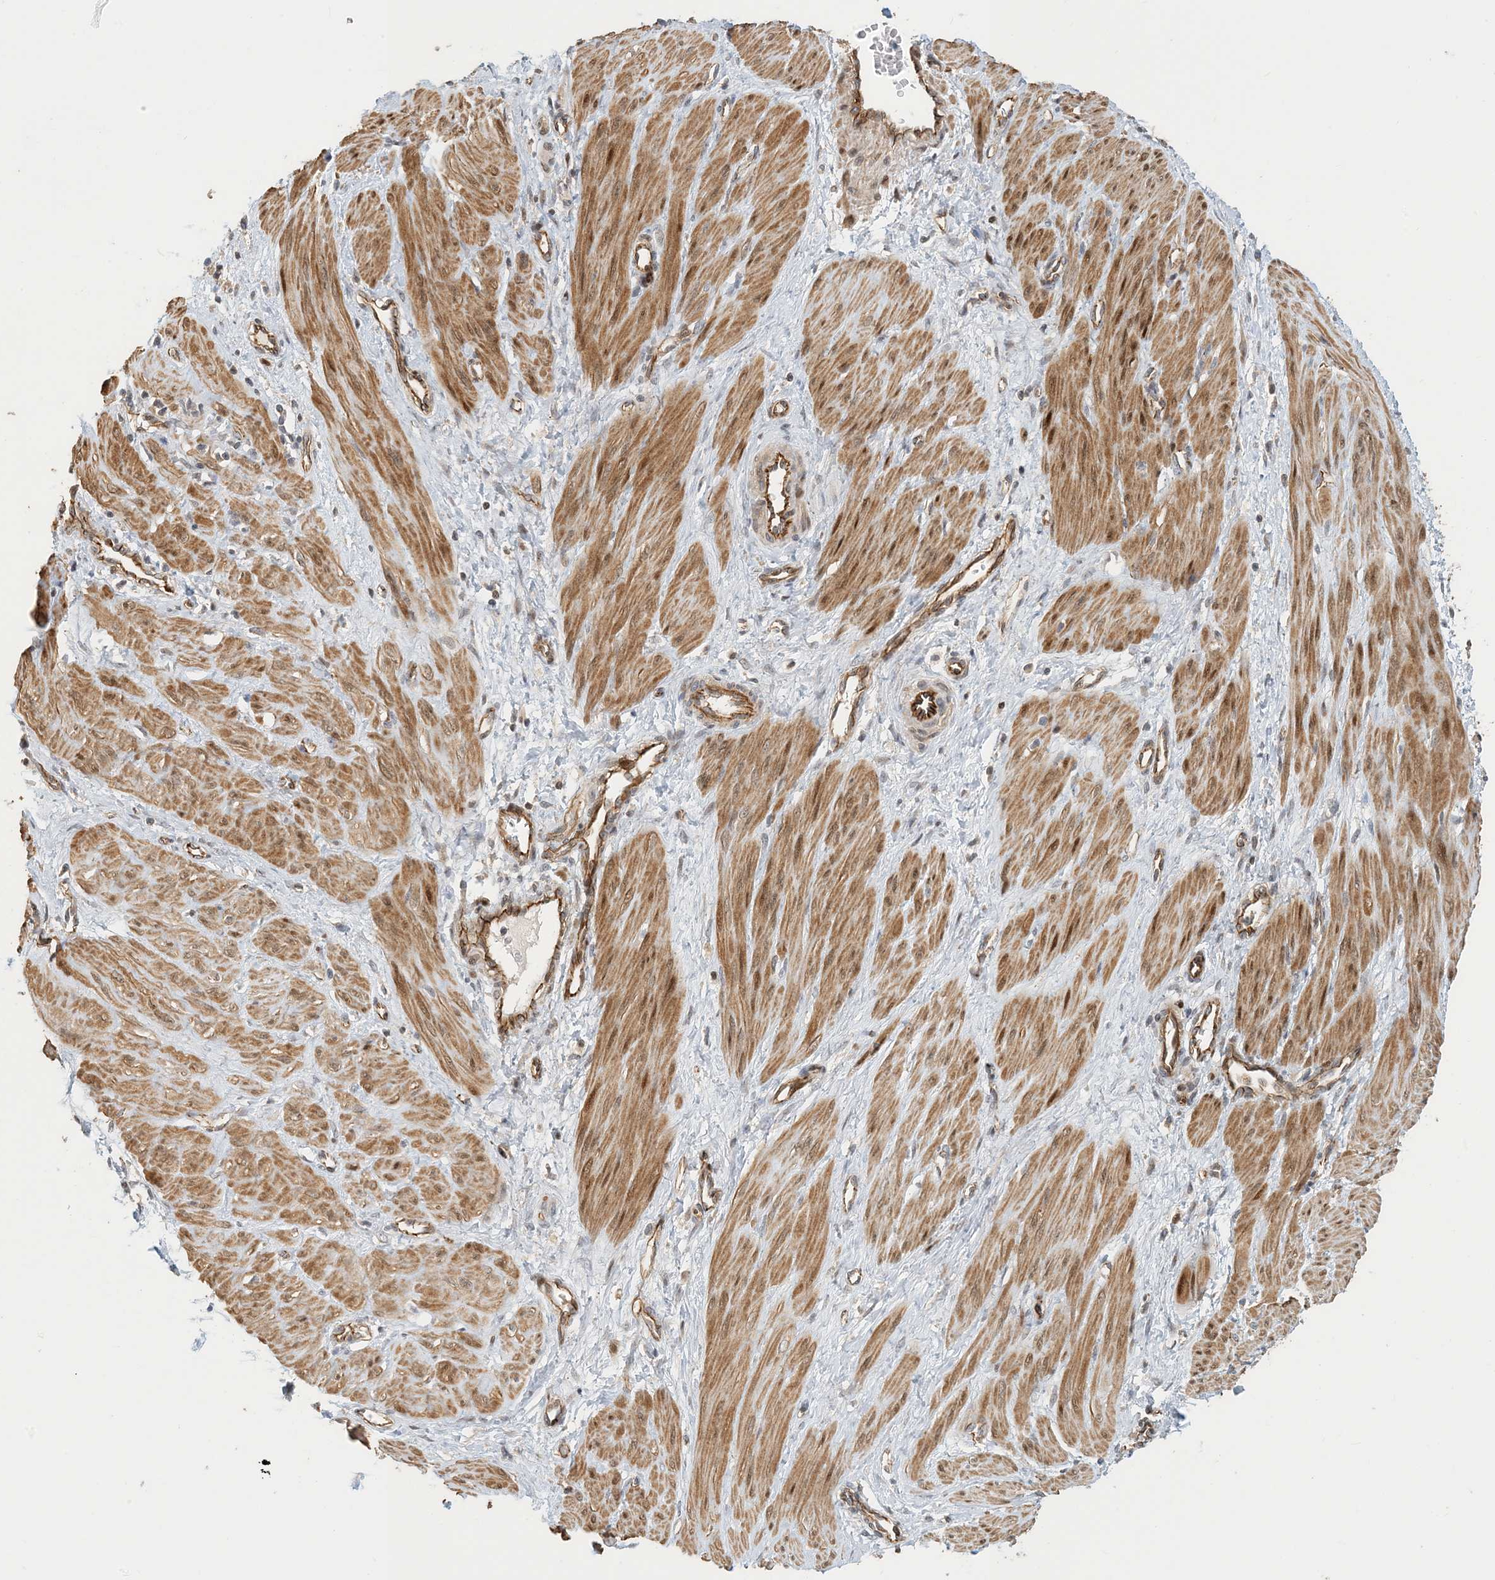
{"staining": {"intensity": "moderate", "quantity": ">75%", "location": "cytoplasmic/membranous,nuclear"}, "tissue": "smooth muscle", "cell_type": "Smooth muscle cells", "image_type": "normal", "snomed": [{"axis": "morphology", "description": "Normal tissue, NOS"}, {"axis": "topography", "description": "Endometrium"}], "caption": "Protein analysis of benign smooth muscle shows moderate cytoplasmic/membranous,nuclear staining in about >75% of smooth muscle cells.", "gene": "MAPKBP1", "patient": {"sex": "female", "age": 33}}